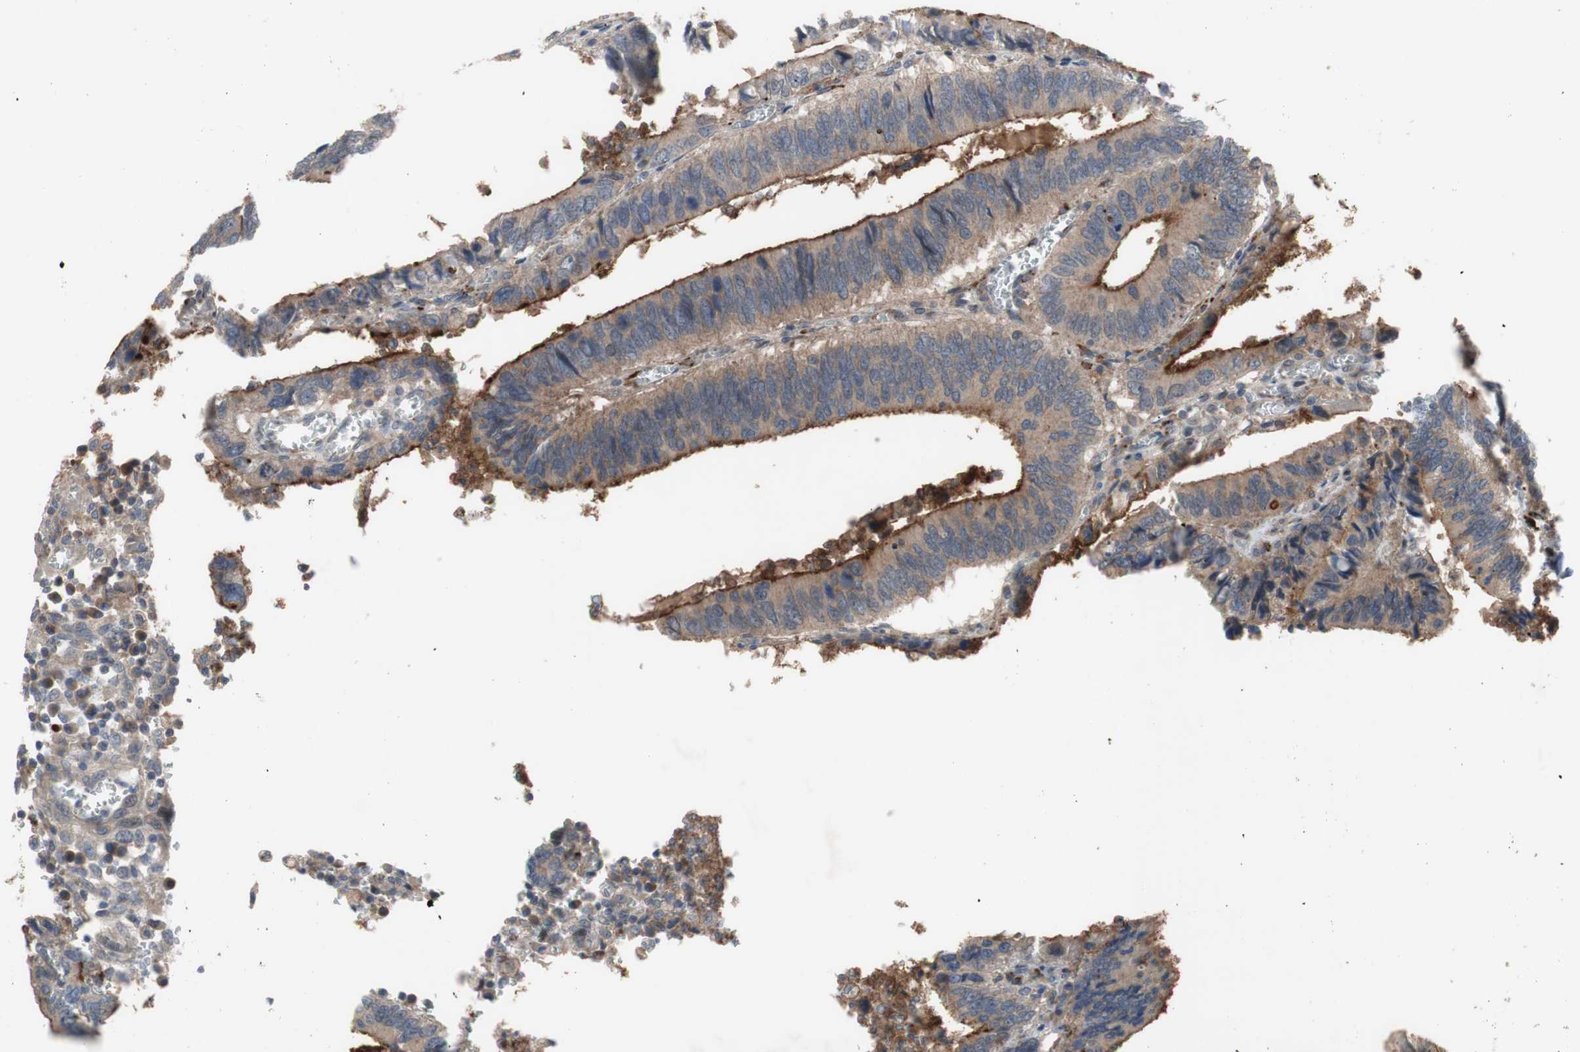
{"staining": {"intensity": "moderate", "quantity": ">75%", "location": "cytoplasmic/membranous"}, "tissue": "colorectal cancer", "cell_type": "Tumor cells", "image_type": "cancer", "snomed": [{"axis": "morphology", "description": "Adenocarcinoma, NOS"}, {"axis": "topography", "description": "Colon"}], "caption": "Tumor cells reveal medium levels of moderate cytoplasmic/membranous expression in approximately >75% of cells in human colorectal adenocarcinoma.", "gene": "OAZ1", "patient": {"sex": "male", "age": 72}}